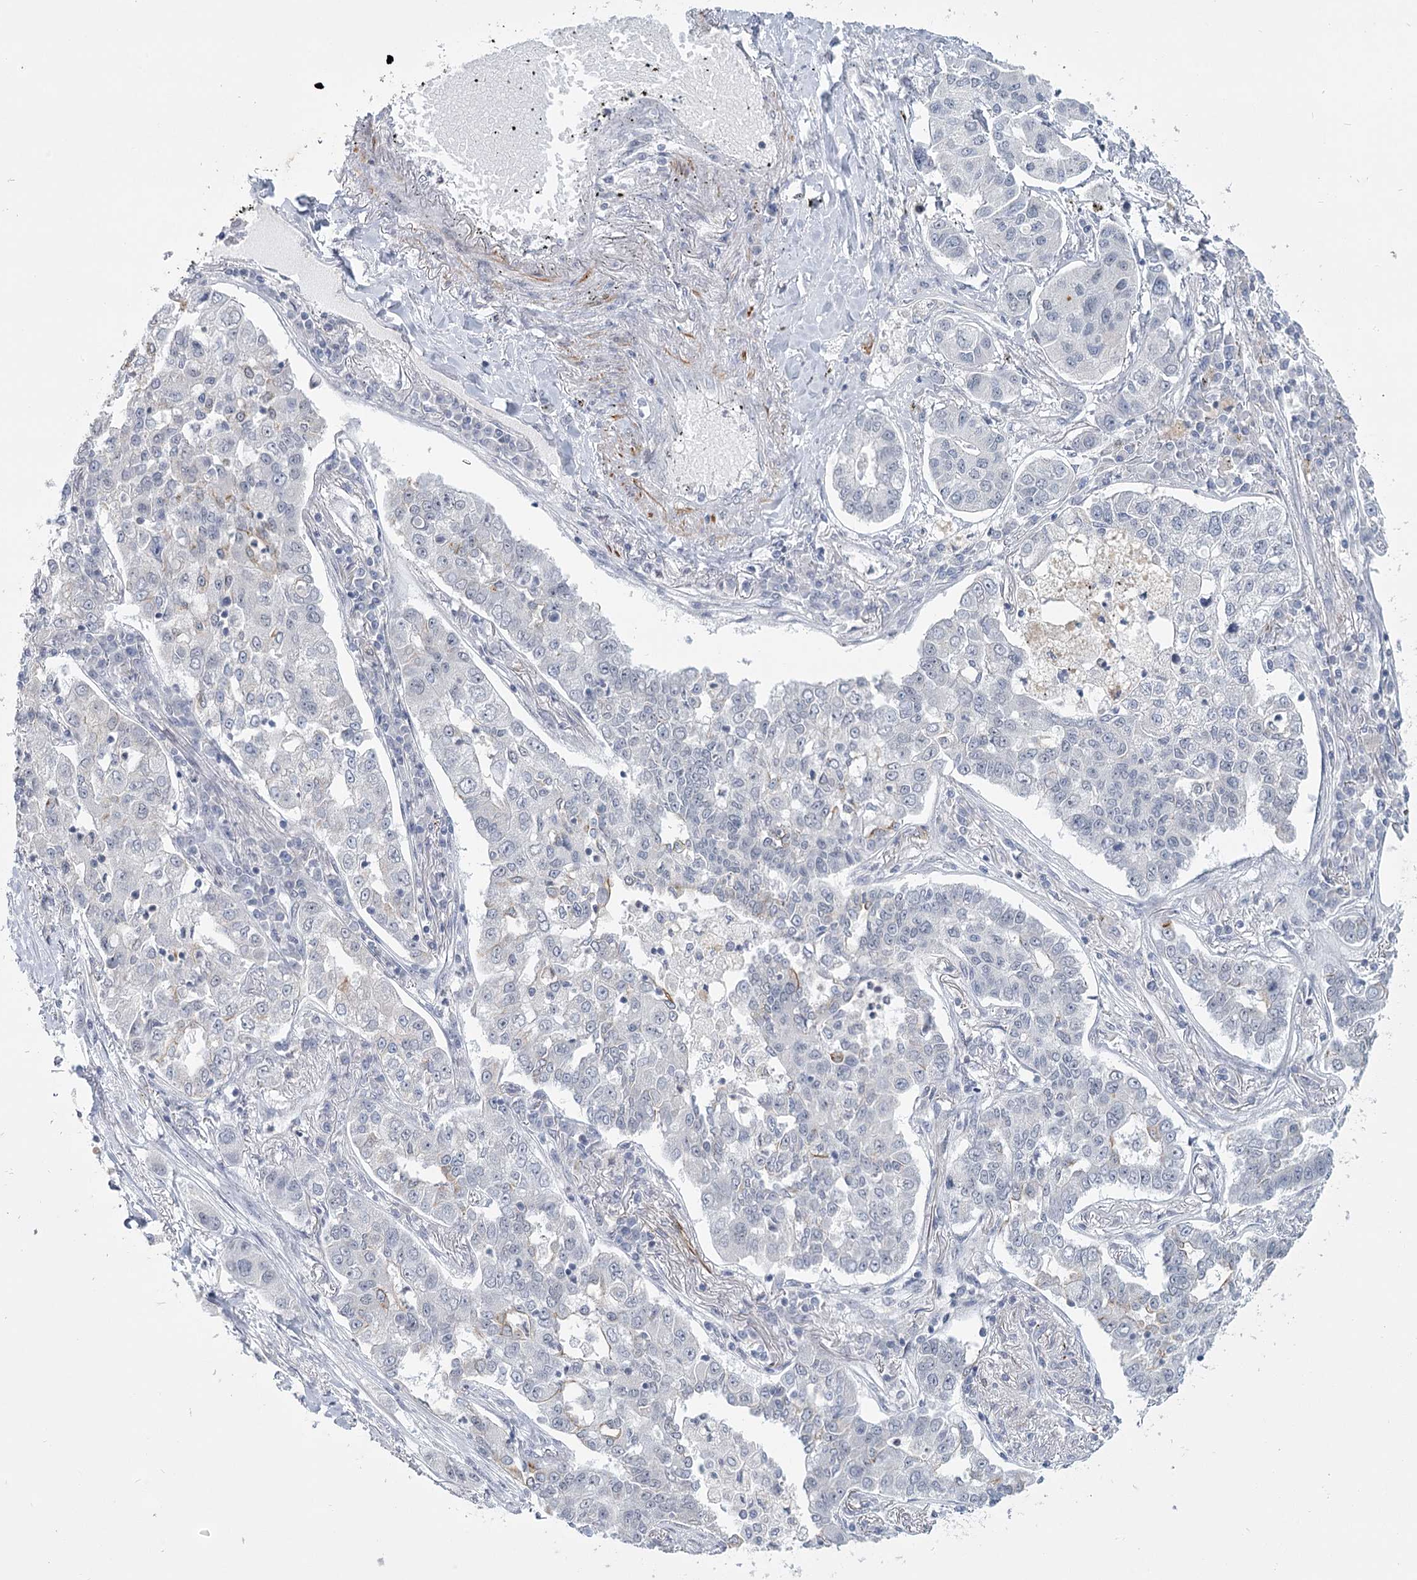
{"staining": {"intensity": "negative", "quantity": "none", "location": "none"}, "tissue": "lung cancer", "cell_type": "Tumor cells", "image_type": "cancer", "snomed": [{"axis": "morphology", "description": "Adenocarcinoma, NOS"}, {"axis": "topography", "description": "Lung"}], "caption": "Histopathology image shows no significant protein staining in tumor cells of lung cancer.", "gene": "TMEM70", "patient": {"sex": "male", "age": 49}}